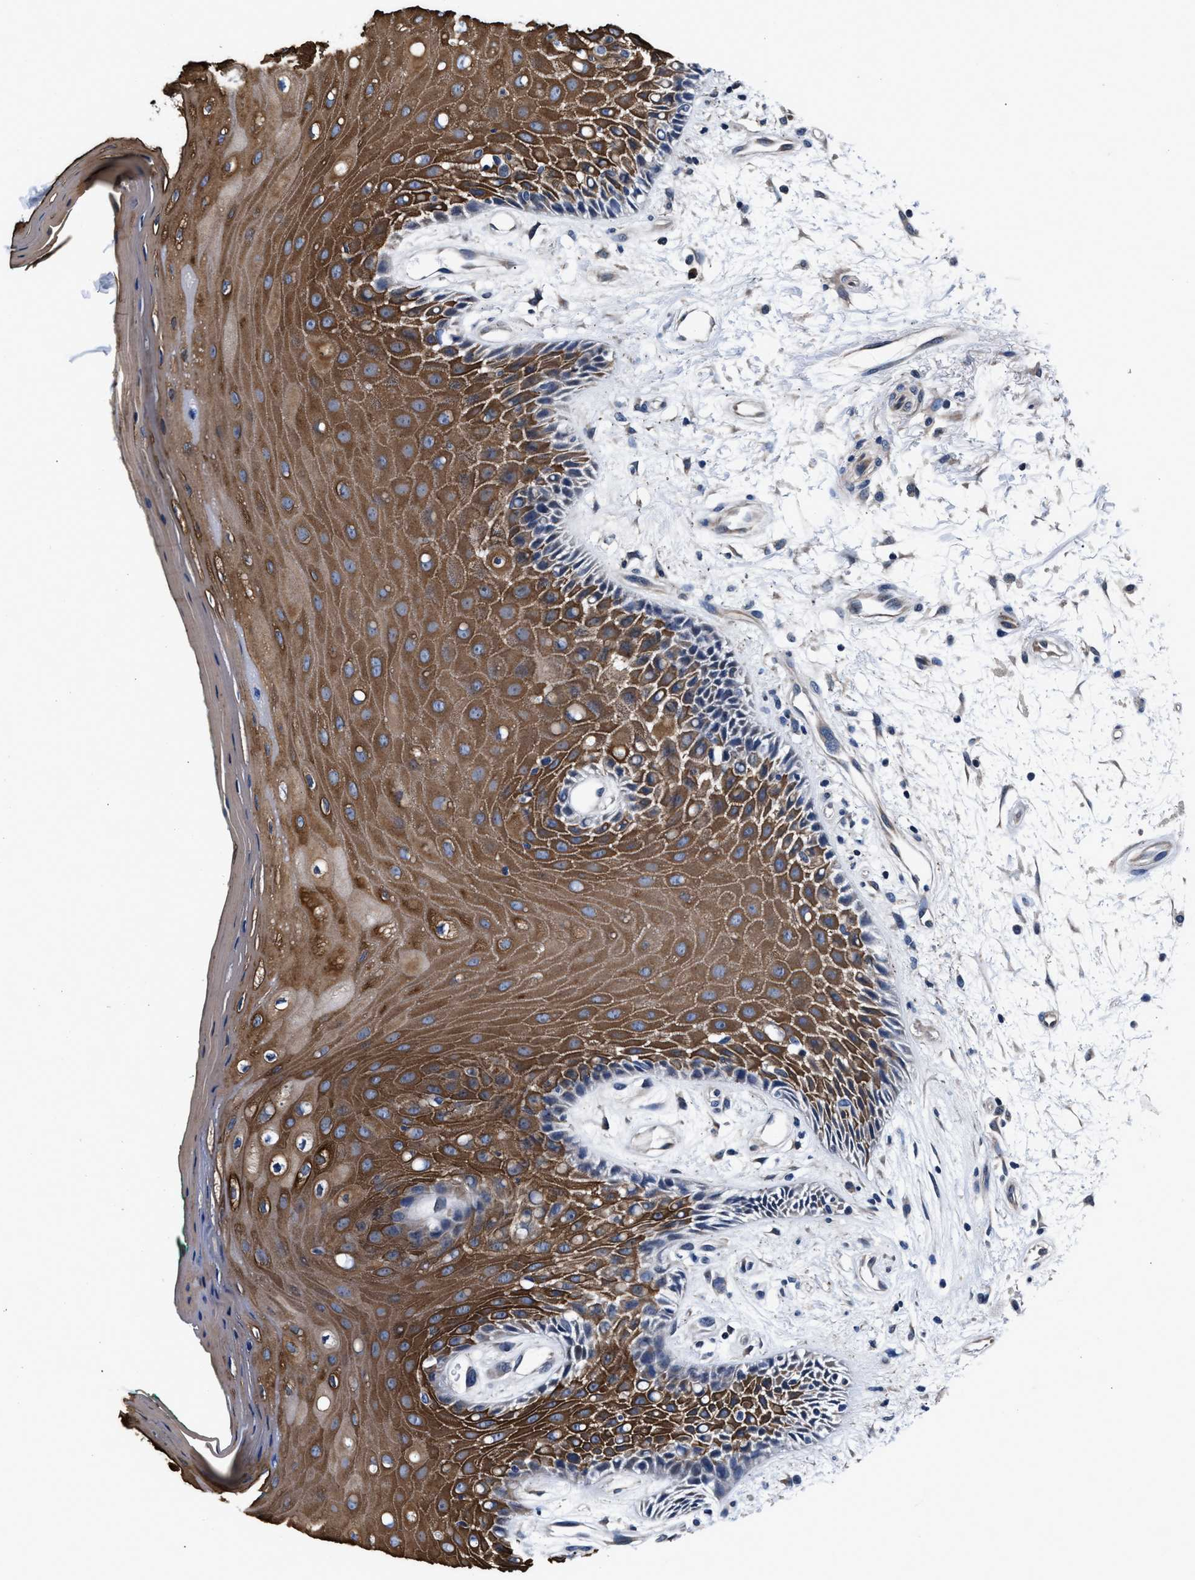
{"staining": {"intensity": "moderate", "quantity": "25%-75%", "location": "cytoplasmic/membranous"}, "tissue": "oral mucosa", "cell_type": "Squamous epithelial cells", "image_type": "normal", "snomed": [{"axis": "morphology", "description": "Normal tissue, NOS"}, {"axis": "morphology", "description": "Squamous cell carcinoma, NOS"}, {"axis": "topography", "description": "Skeletal muscle"}, {"axis": "topography", "description": "Oral tissue"}, {"axis": "topography", "description": "Head-Neck"}], "caption": "Protein staining by IHC demonstrates moderate cytoplasmic/membranous expression in about 25%-75% of squamous epithelial cells in normal oral mucosa.", "gene": "PRPSAP2", "patient": {"sex": "female", "age": 84}}